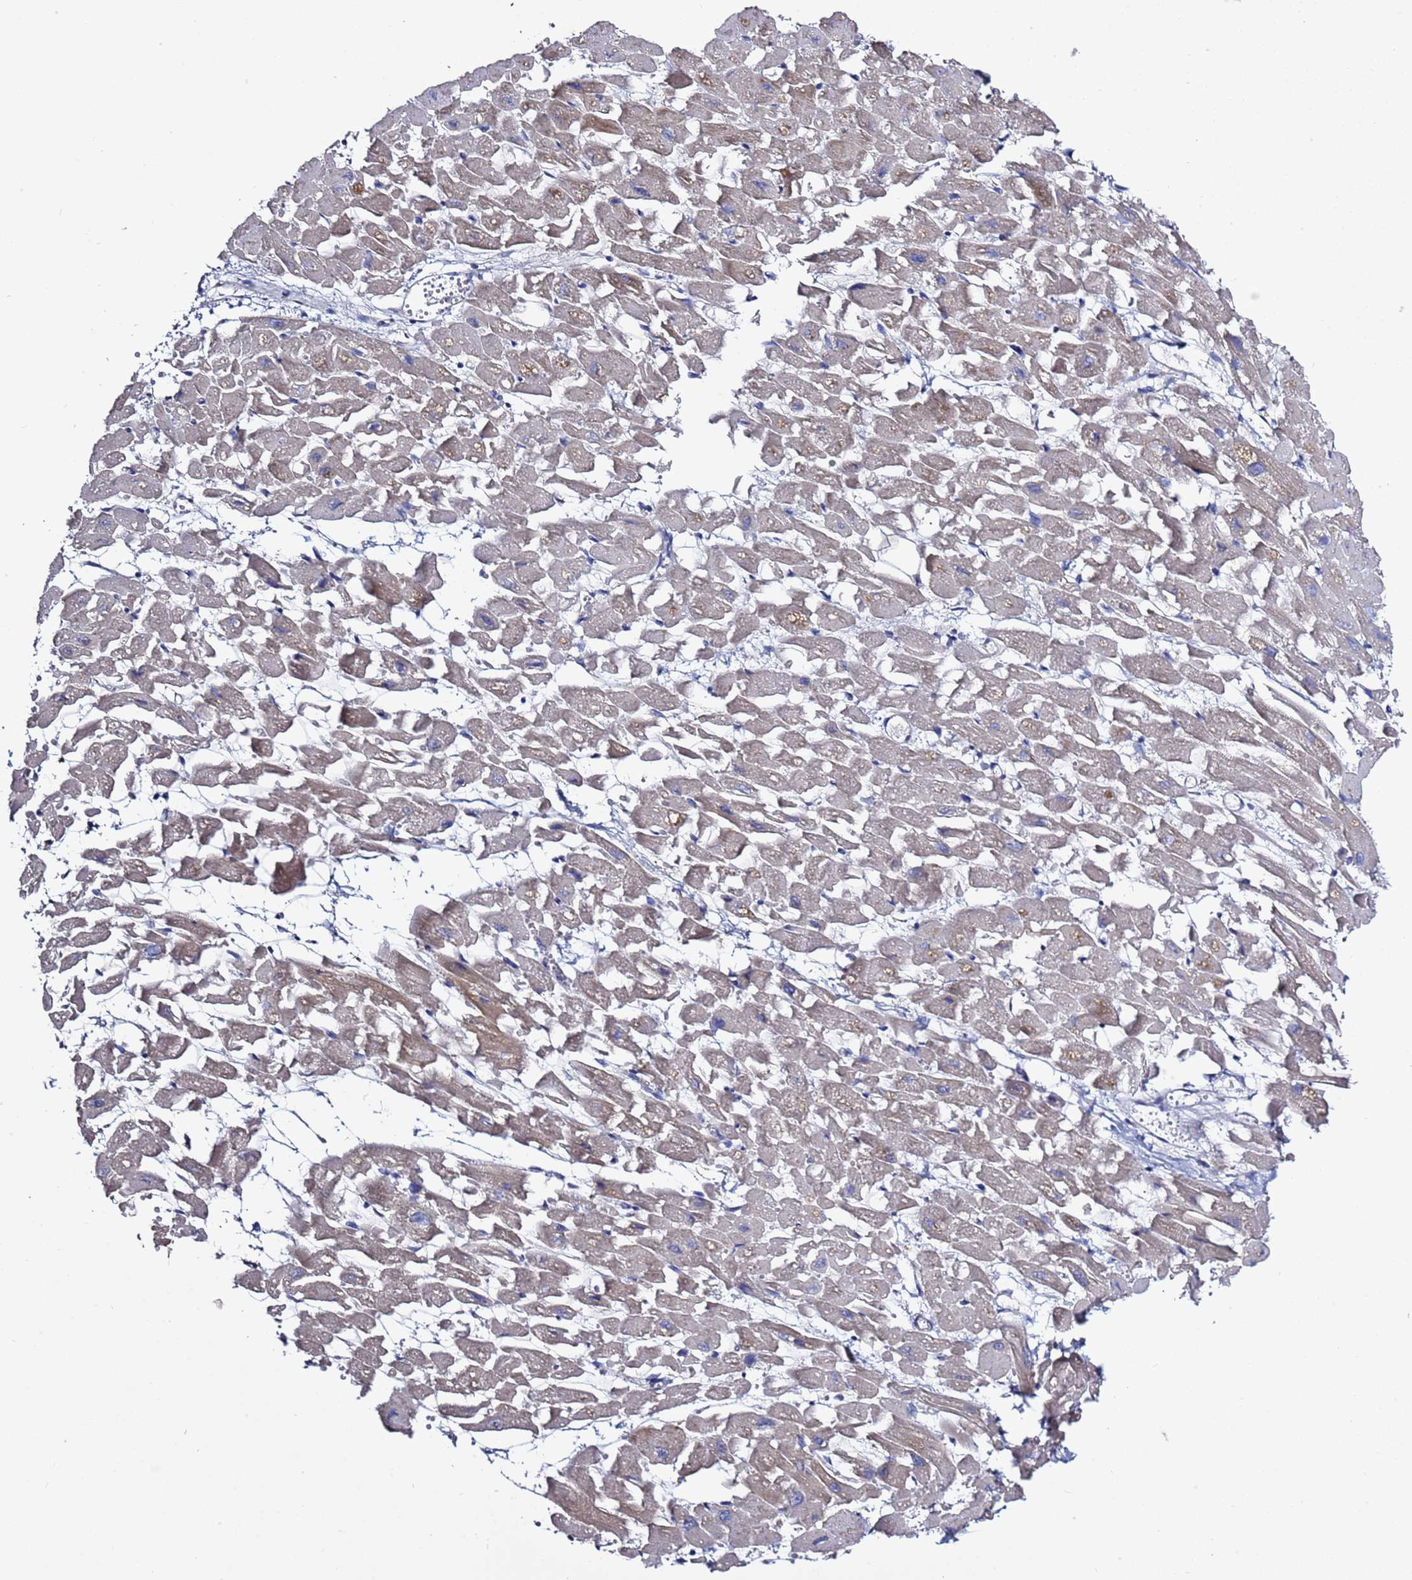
{"staining": {"intensity": "moderate", "quantity": "25%-75%", "location": "cytoplasmic/membranous"}, "tissue": "heart muscle", "cell_type": "Cardiomyocytes", "image_type": "normal", "snomed": [{"axis": "morphology", "description": "Normal tissue, NOS"}, {"axis": "topography", "description": "Heart"}], "caption": "About 25%-75% of cardiomyocytes in benign human heart muscle demonstrate moderate cytoplasmic/membranous protein positivity as visualized by brown immunohistochemical staining.", "gene": "RABL2A", "patient": {"sex": "female", "age": 64}}